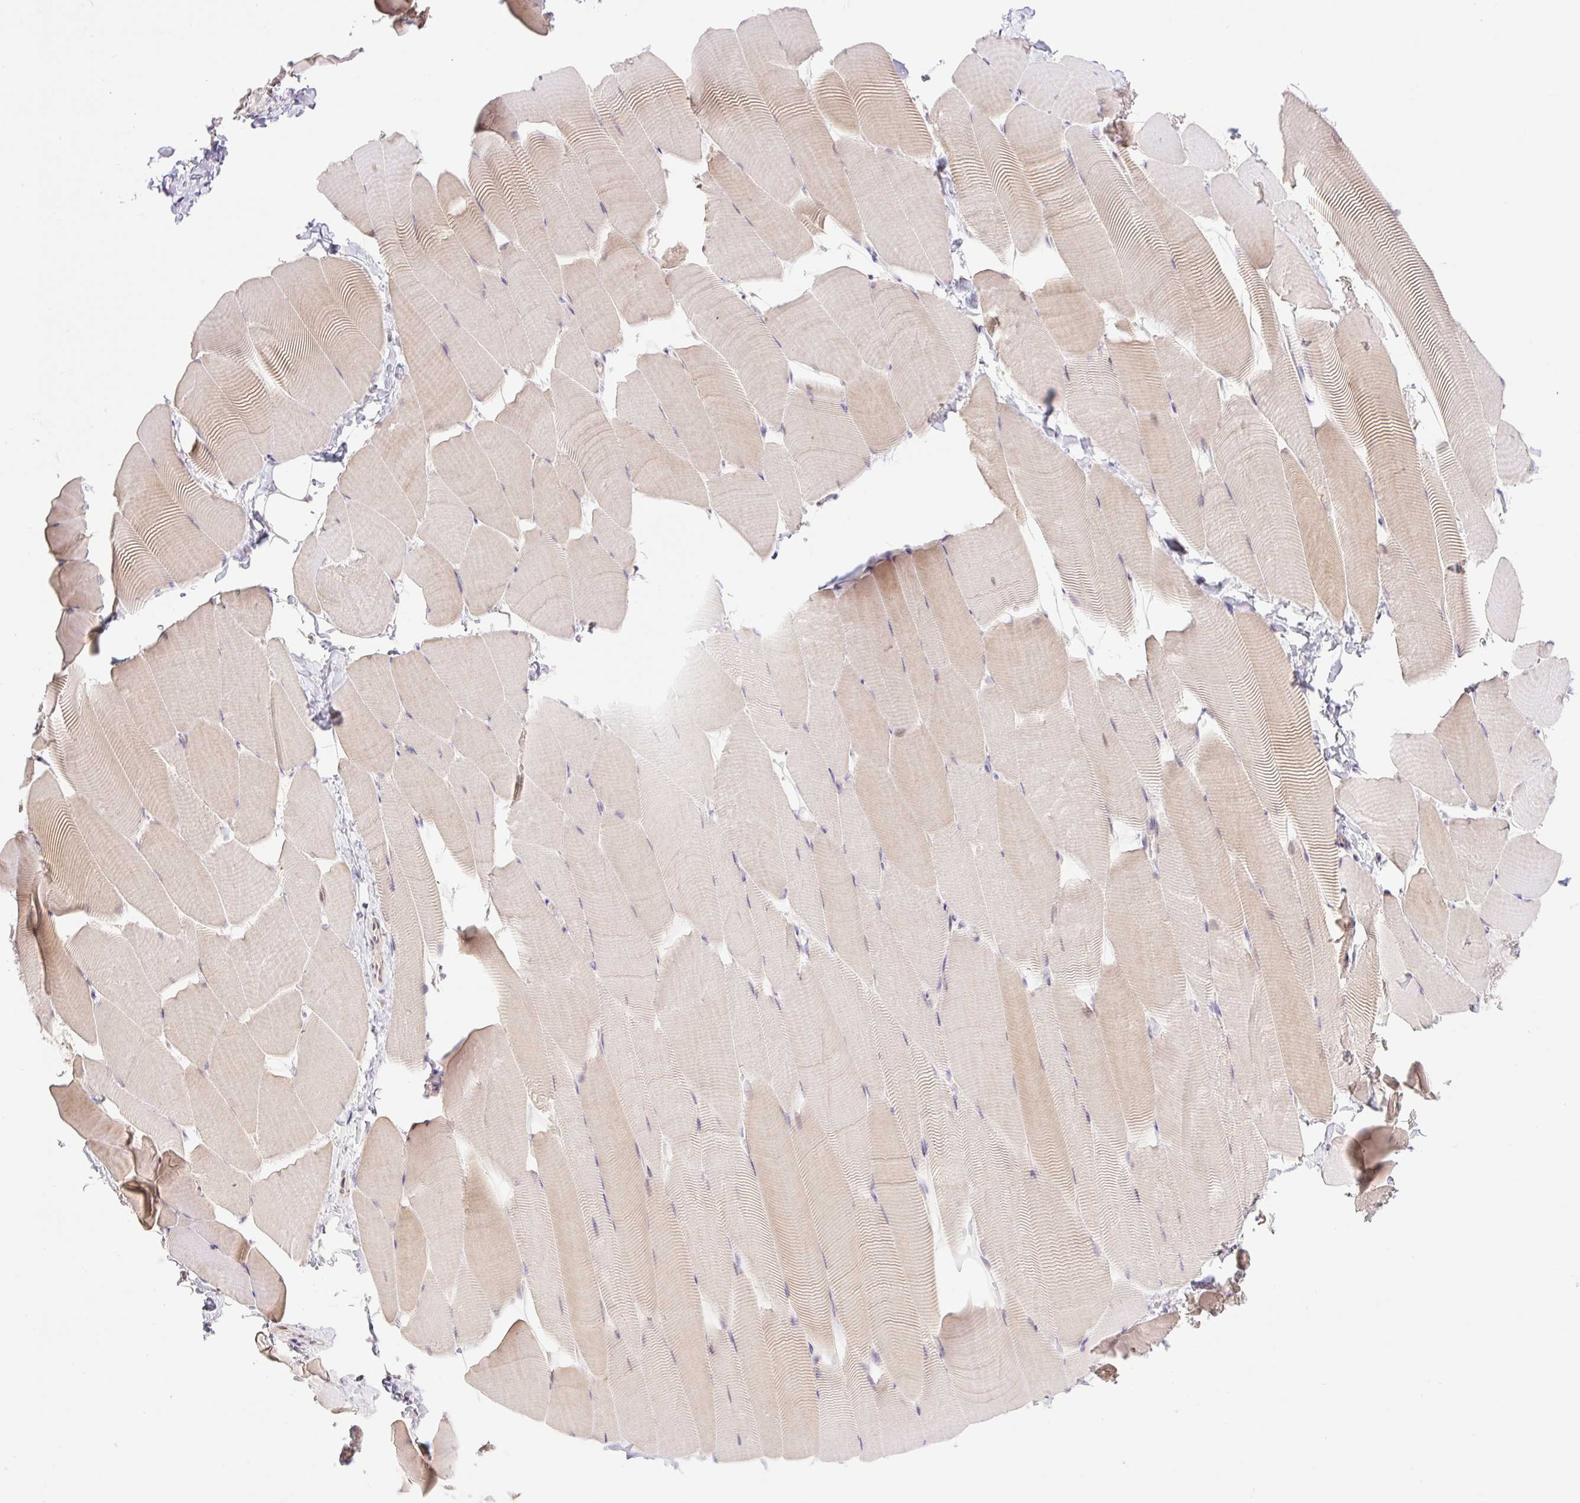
{"staining": {"intensity": "moderate", "quantity": "<25%", "location": "cytoplasmic/membranous"}, "tissue": "skeletal muscle", "cell_type": "Myocytes", "image_type": "normal", "snomed": [{"axis": "morphology", "description": "Normal tissue, NOS"}, {"axis": "topography", "description": "Skeletal muscle"}], "caption": "Myocytes demonstrate moderate cytoplasmic/membranous positivity in approximately <25% of cells in normal skeletal muscle. The staining was performed using DAB (3,3'-diaminobenzidine) to visualize the protein expression in brown, while the nuclei were stained in blue with hematoxylin (Magnification: 20x).", "gene": "VPS25", "patient": {"sex": "male", "age": 25}}